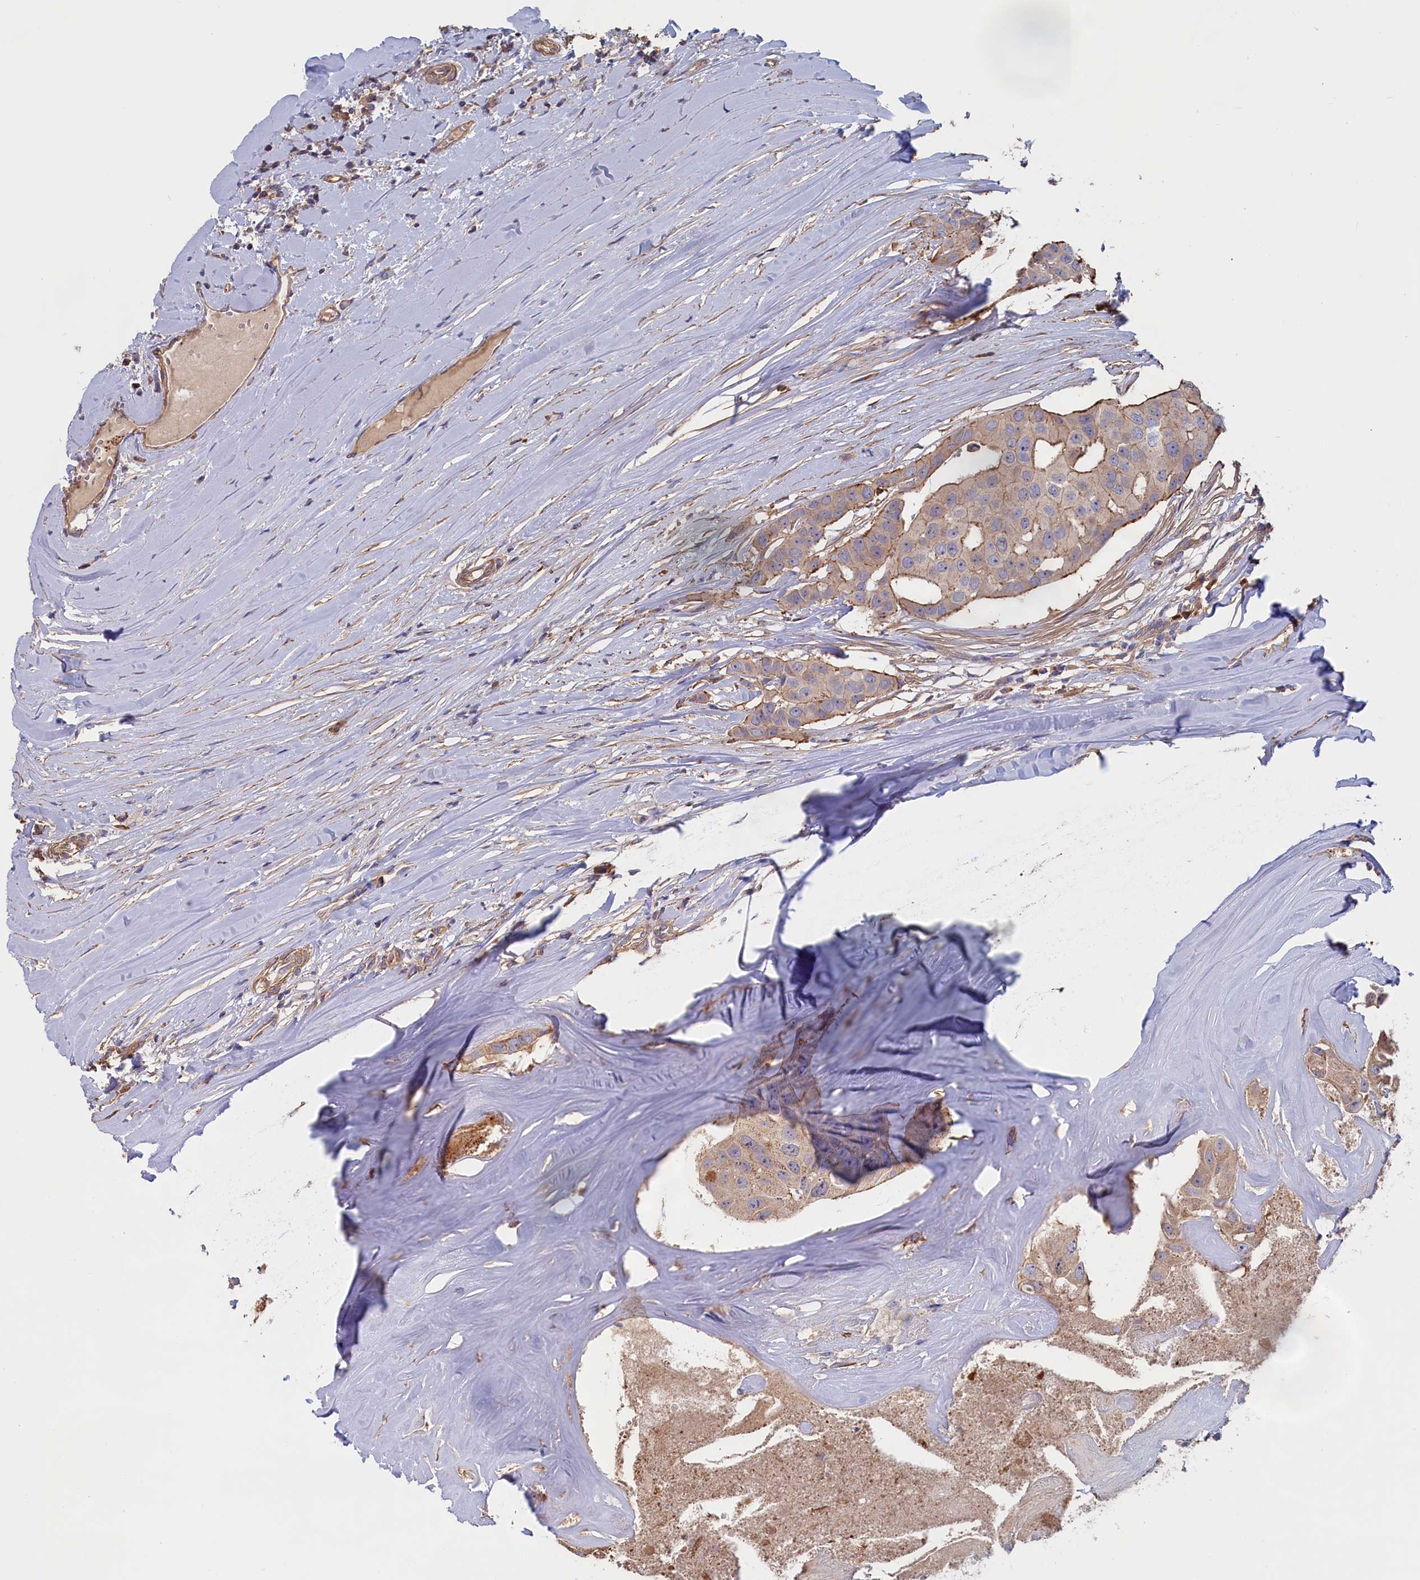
{"staining": {"intensity": "moderate", "quantity": "25%-75%", "location": "cytoplasmic/membranous"}, "tissue": "head and neck cancer", "cell_type": "Tumor cells", "image_type": "cancer", "snomed": [{"axis": "morphology", "description": "Adenocarcinoma, NOS"}, {"axis": "morphology", "description": "Adenocarcinoma, metastatic, NOS"}, {"axis": "topography", "description": "Head-Neck"}], "caption": "Approximately 25%-75% of tumor cells in head and neck cancer reveal moderate cytoplasmic/membranous protein staining as visualized by brown immunohistochemical staining.", "gene": "ANKRD2", "patient": {"sex": "male", "age": 75}}